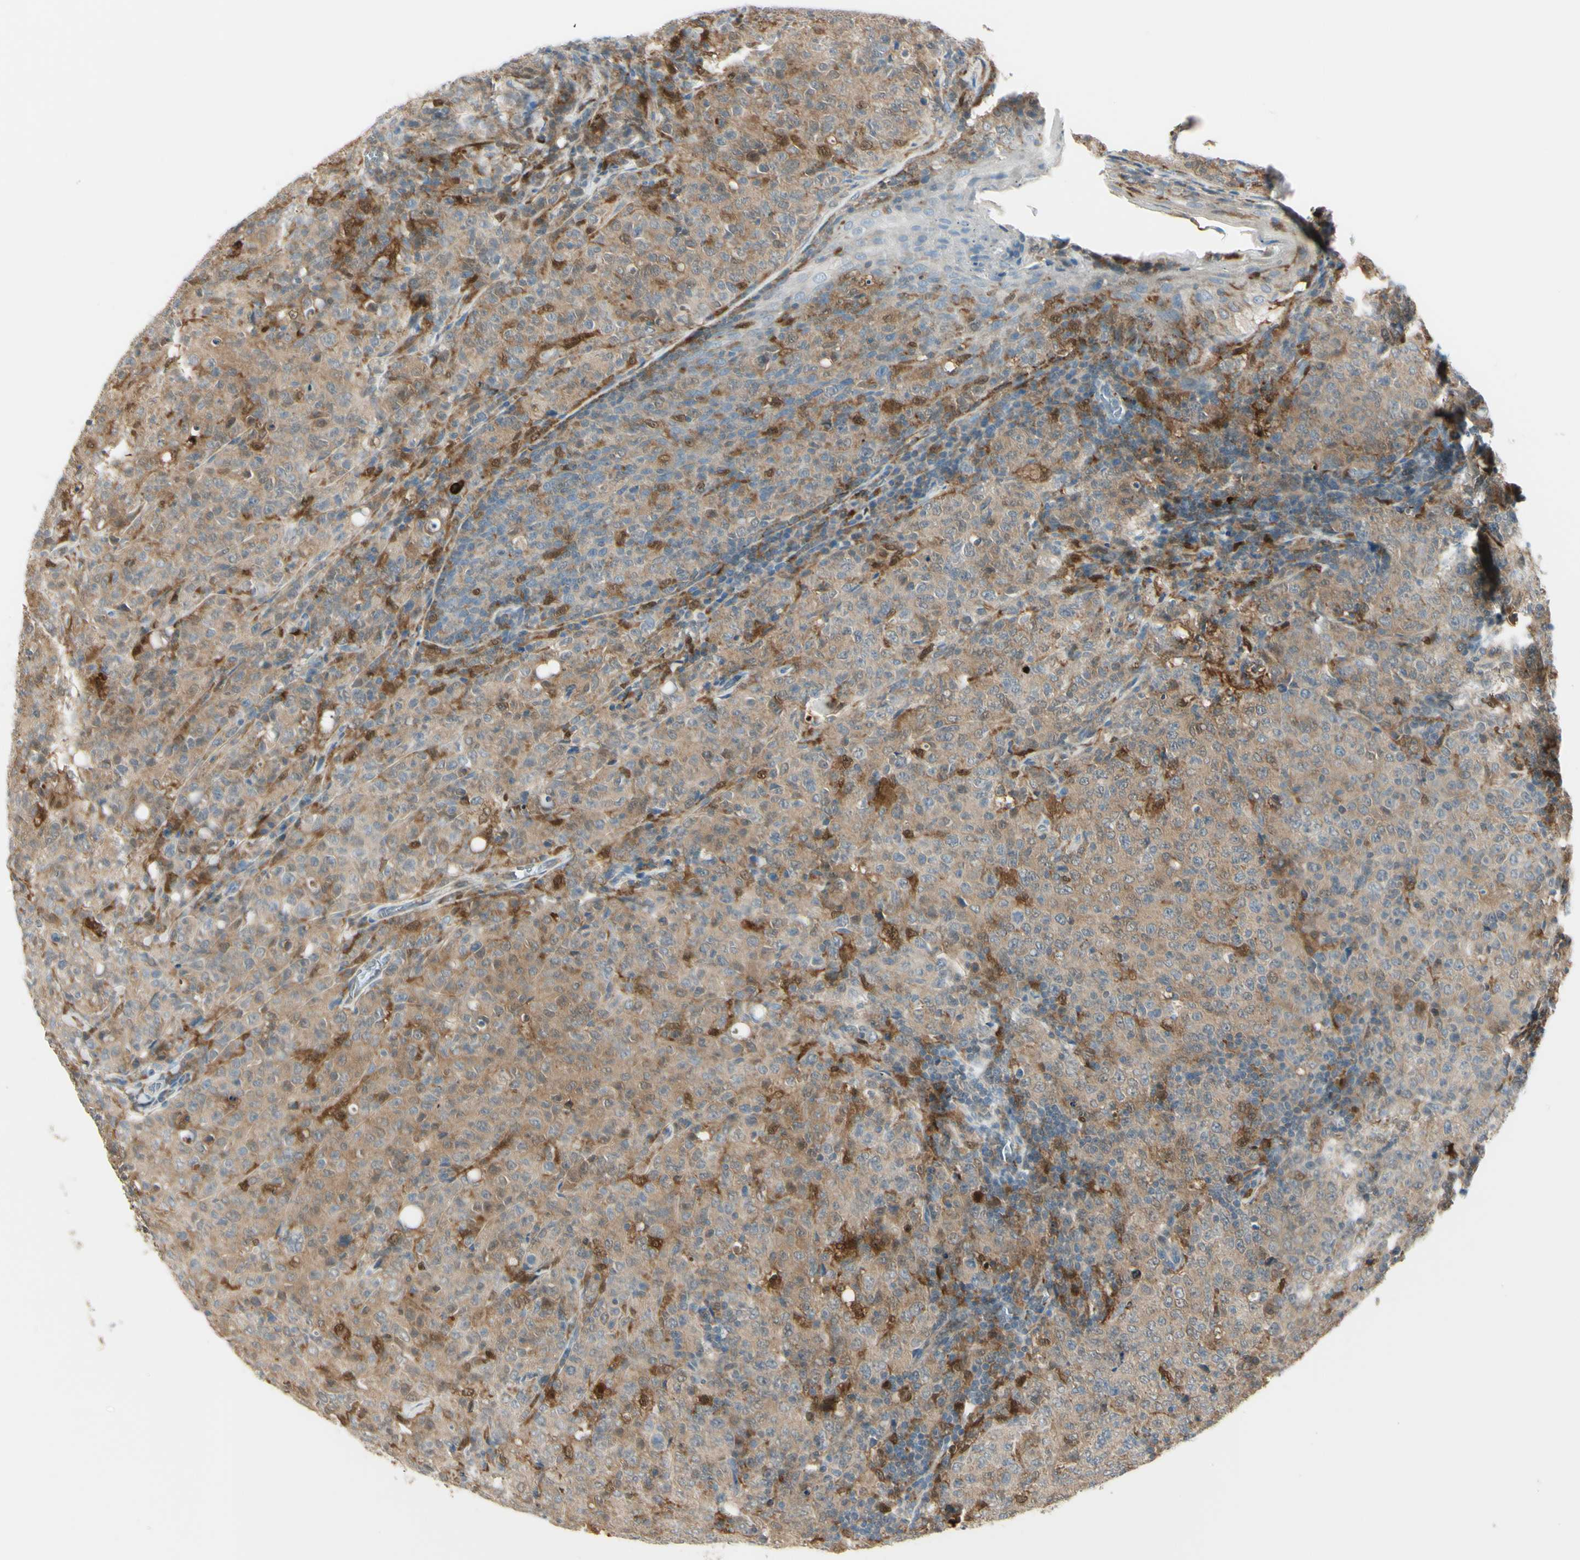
{"staining": {"intensity": "weak", "quantity": ">75%", "location": "cytoplasmic/membranous"}, "tissue": "lymphoma", "cell_type": "Tumor cells", "image_type": "cancer", "snomed": [{"axis": "morphology", "description": "Malignant lymphoma, non-Hodgkin's type, High grade"}, {"axis": "topography", "description": "Tonsil"}], "caption": "Immunohistochemical staining of human high-grade malignant lymphoma, non-Hodgkin's type exhibits low levels of weak cytoplasmic/membranous staining in approximately >75% of tumor cells.", "gene": "CYRIB", "patient": {"sex": "female", "age": 36}}